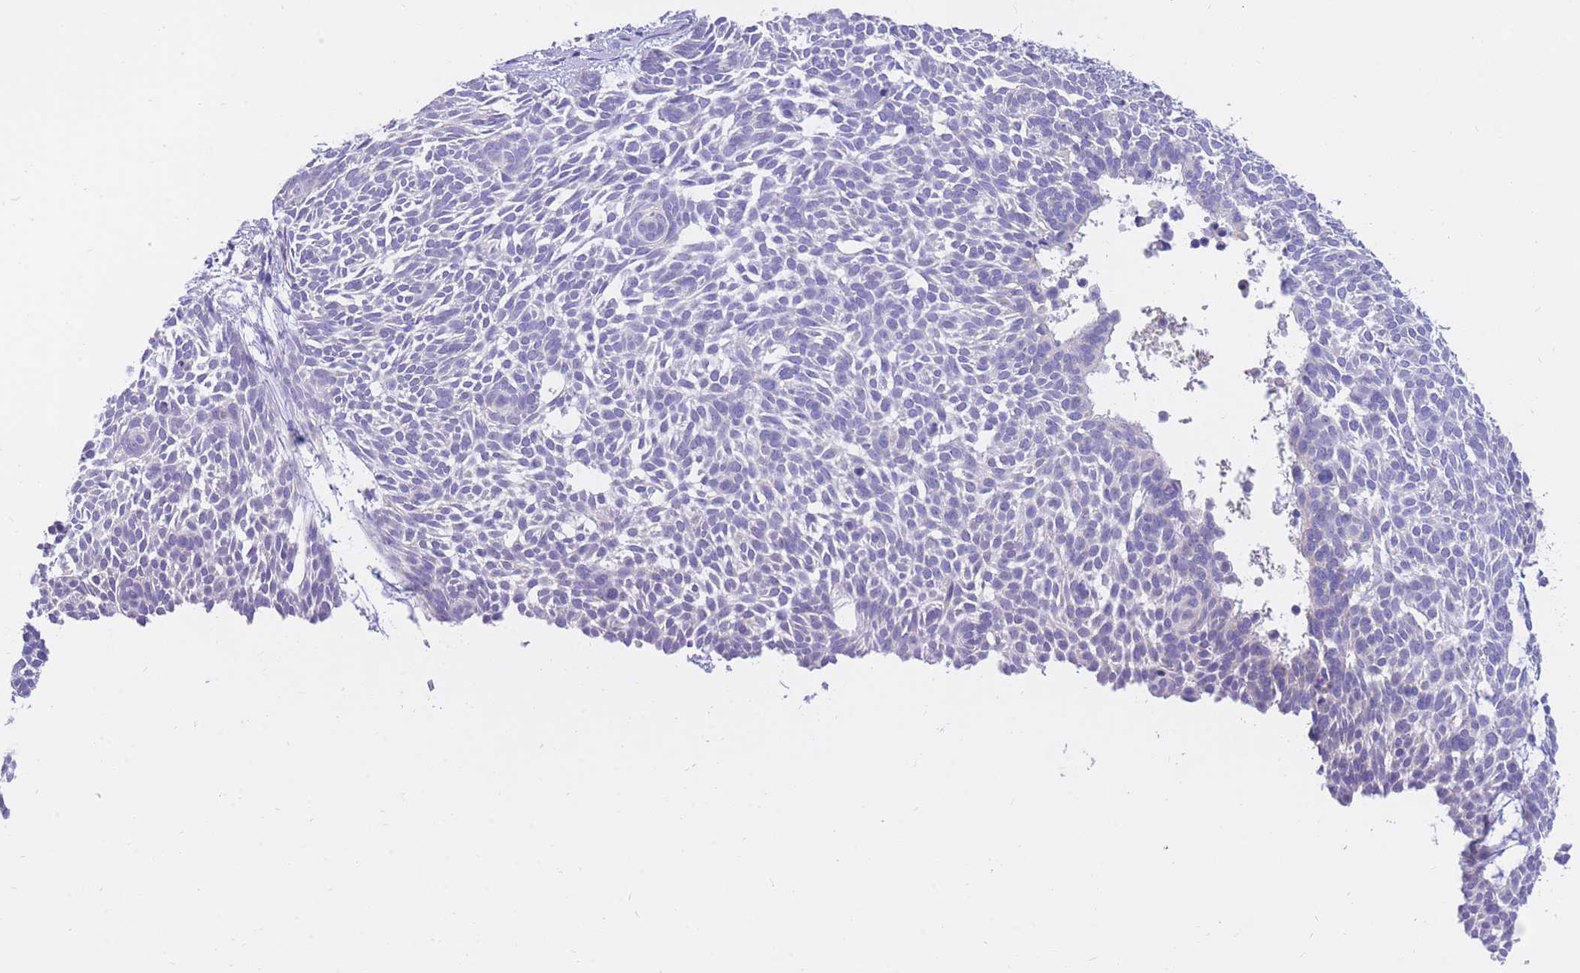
{"staining": {"intensity": "negative", "quantity": "none", "location": "none"}, "tissue": "skin cancer", "cell_type": "Tumor cells", "image_type": "cancer", "snomed": [{"axis": "morphology", "description": "Basal cell carcinoma"}, {"axis": "topography", "description": "Skin"}], "caption": "This is an immunohistochemistry micrograph of human skin cancer (basal cell carcinoma). There is no positivity in tumor cells.", "gene": "SSUH2", "patient": {"sex": "male", "age": 61}}